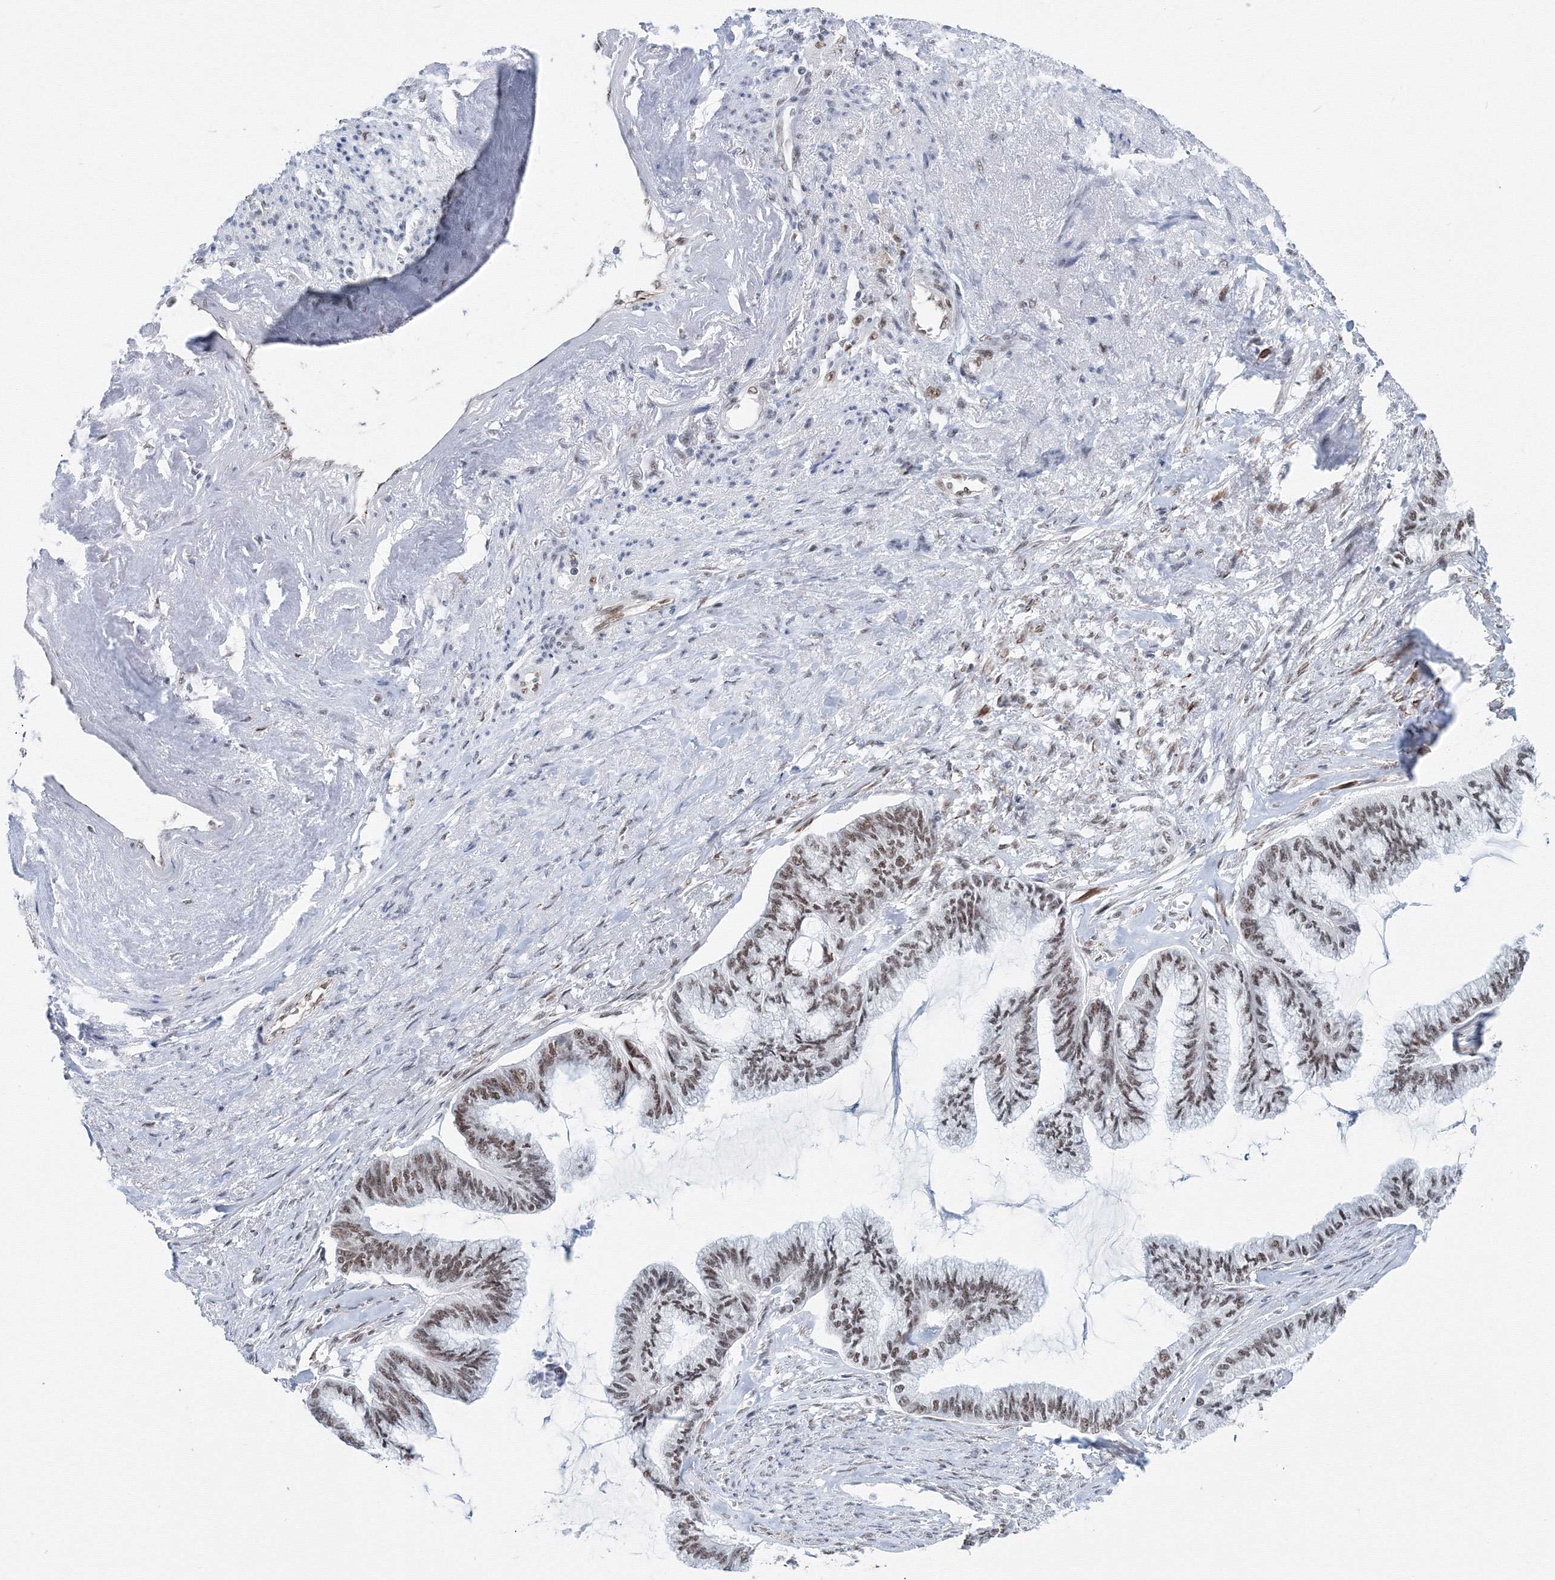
{"staining": {"intensity": "moderate", "quantity": ">75%", "location": "nuclear"}, "tissue": "endometrial cancer", "cell_type": "Tumor cells", "image_type": "cancer", "snomed": [{"axis": "morphology", "description": "Adenocarcinoma, NOS"}, {"axis": "topography", "description": "Endometrium"}], "caption": "High-magnification brightfield microscopy of endometrial cancer stained with DAB (3,3'-diaminobenzidine) (brown) and counterstained with hematoxylin (blue). tumor cells exhibit moderate nuclear expression is identified in about>75% of cells.", "gene": "SF3B6", "patient": {"sex": "female", "age": 86}}